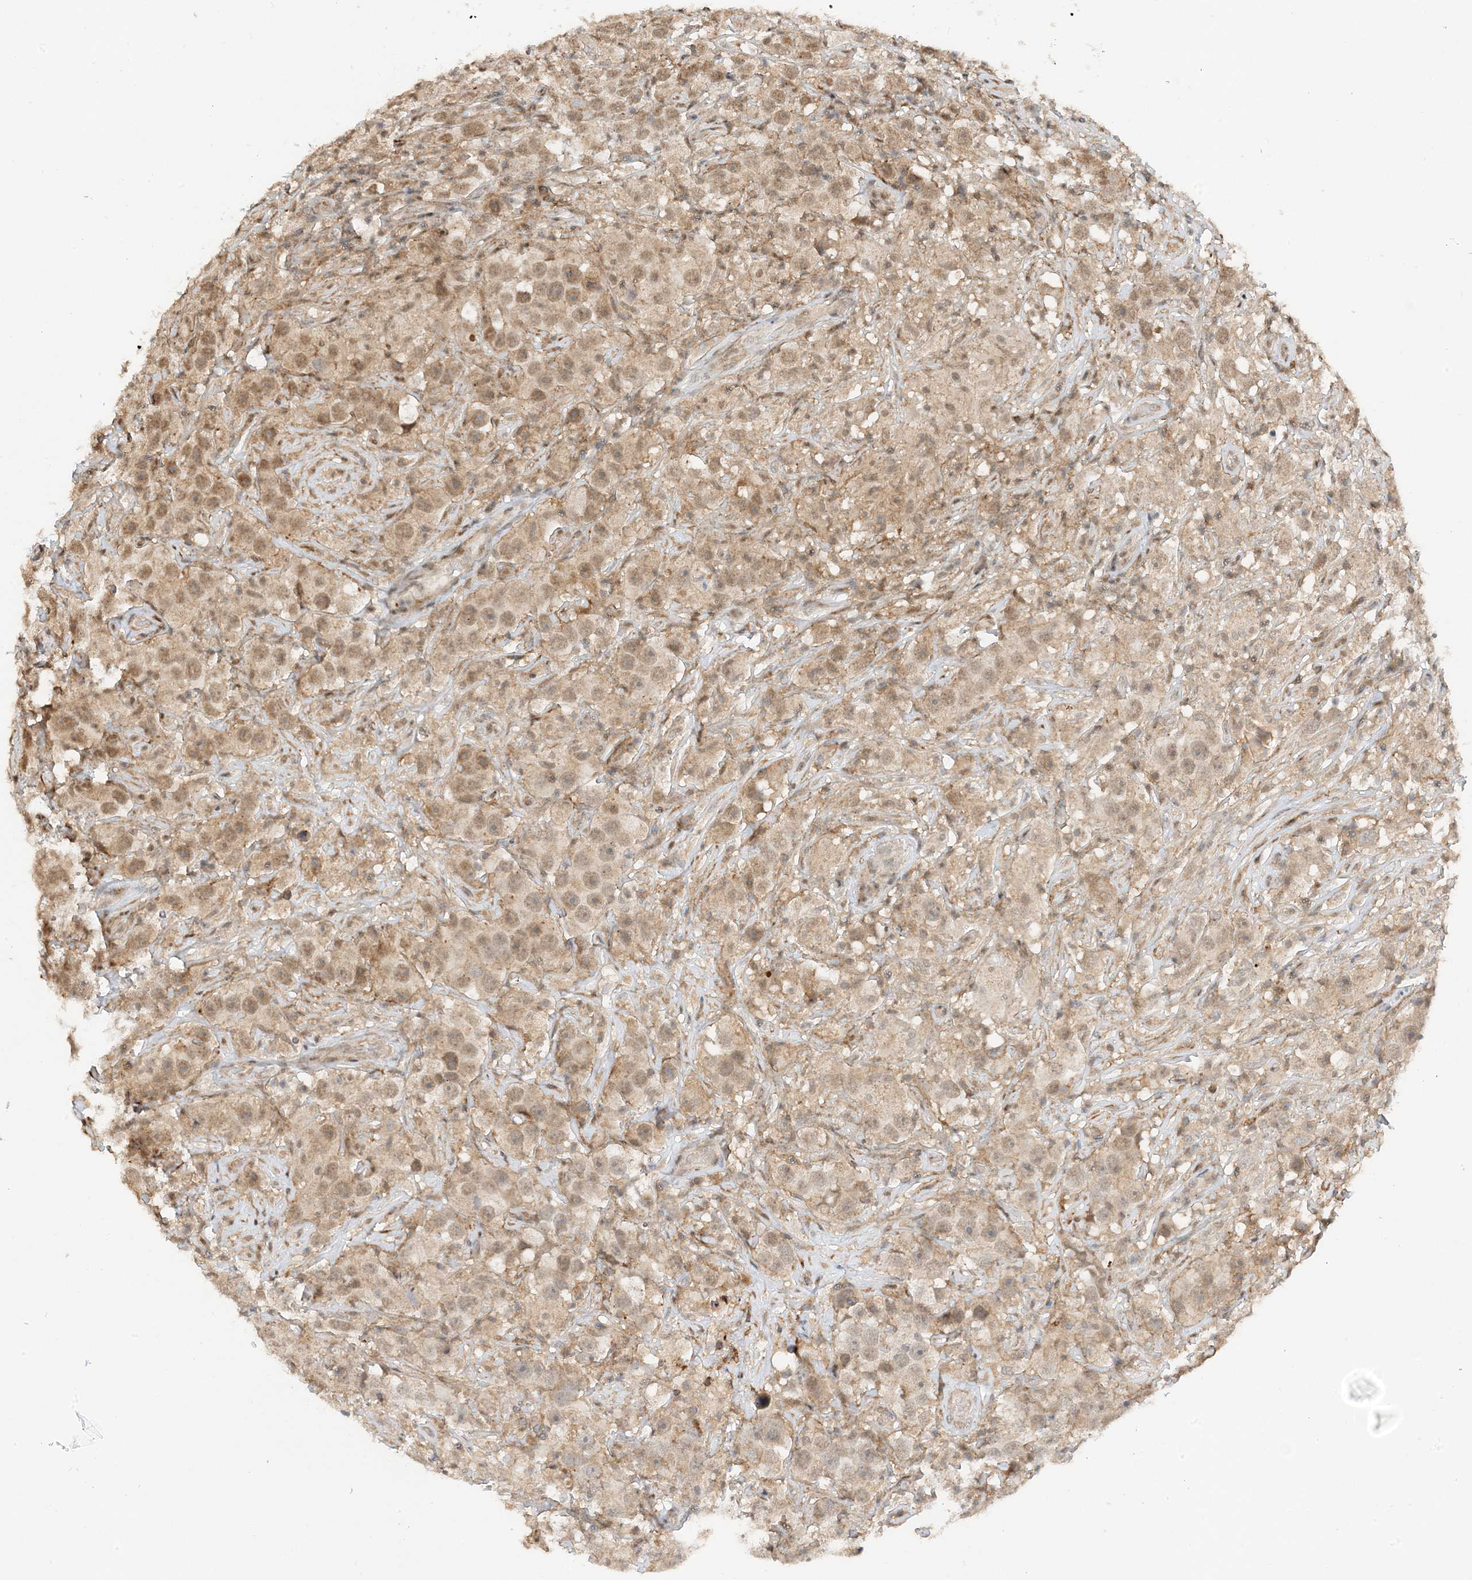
{"staining": {"intensity": "moderate", "quantity": ">75%", "location": "cytoplasmic/membranous,nuclear"}, "tissue": "testis cancer", "cell_type": "Tumor cells", "image_type": "cancer", "snomed": [{"axis": "morphology", "description": "Seminoma, NOS"}, {"axis": "topography", "description": "Testis"}], "caption": "Immunohistochemistry of testis cancer displays medium levels of moderate cytoplasmic/membranous and nuclear positivity in approximately >75% of tumor cells.", "gene": "TATDN3", "patient": {"sex": "male", "age": 49}}